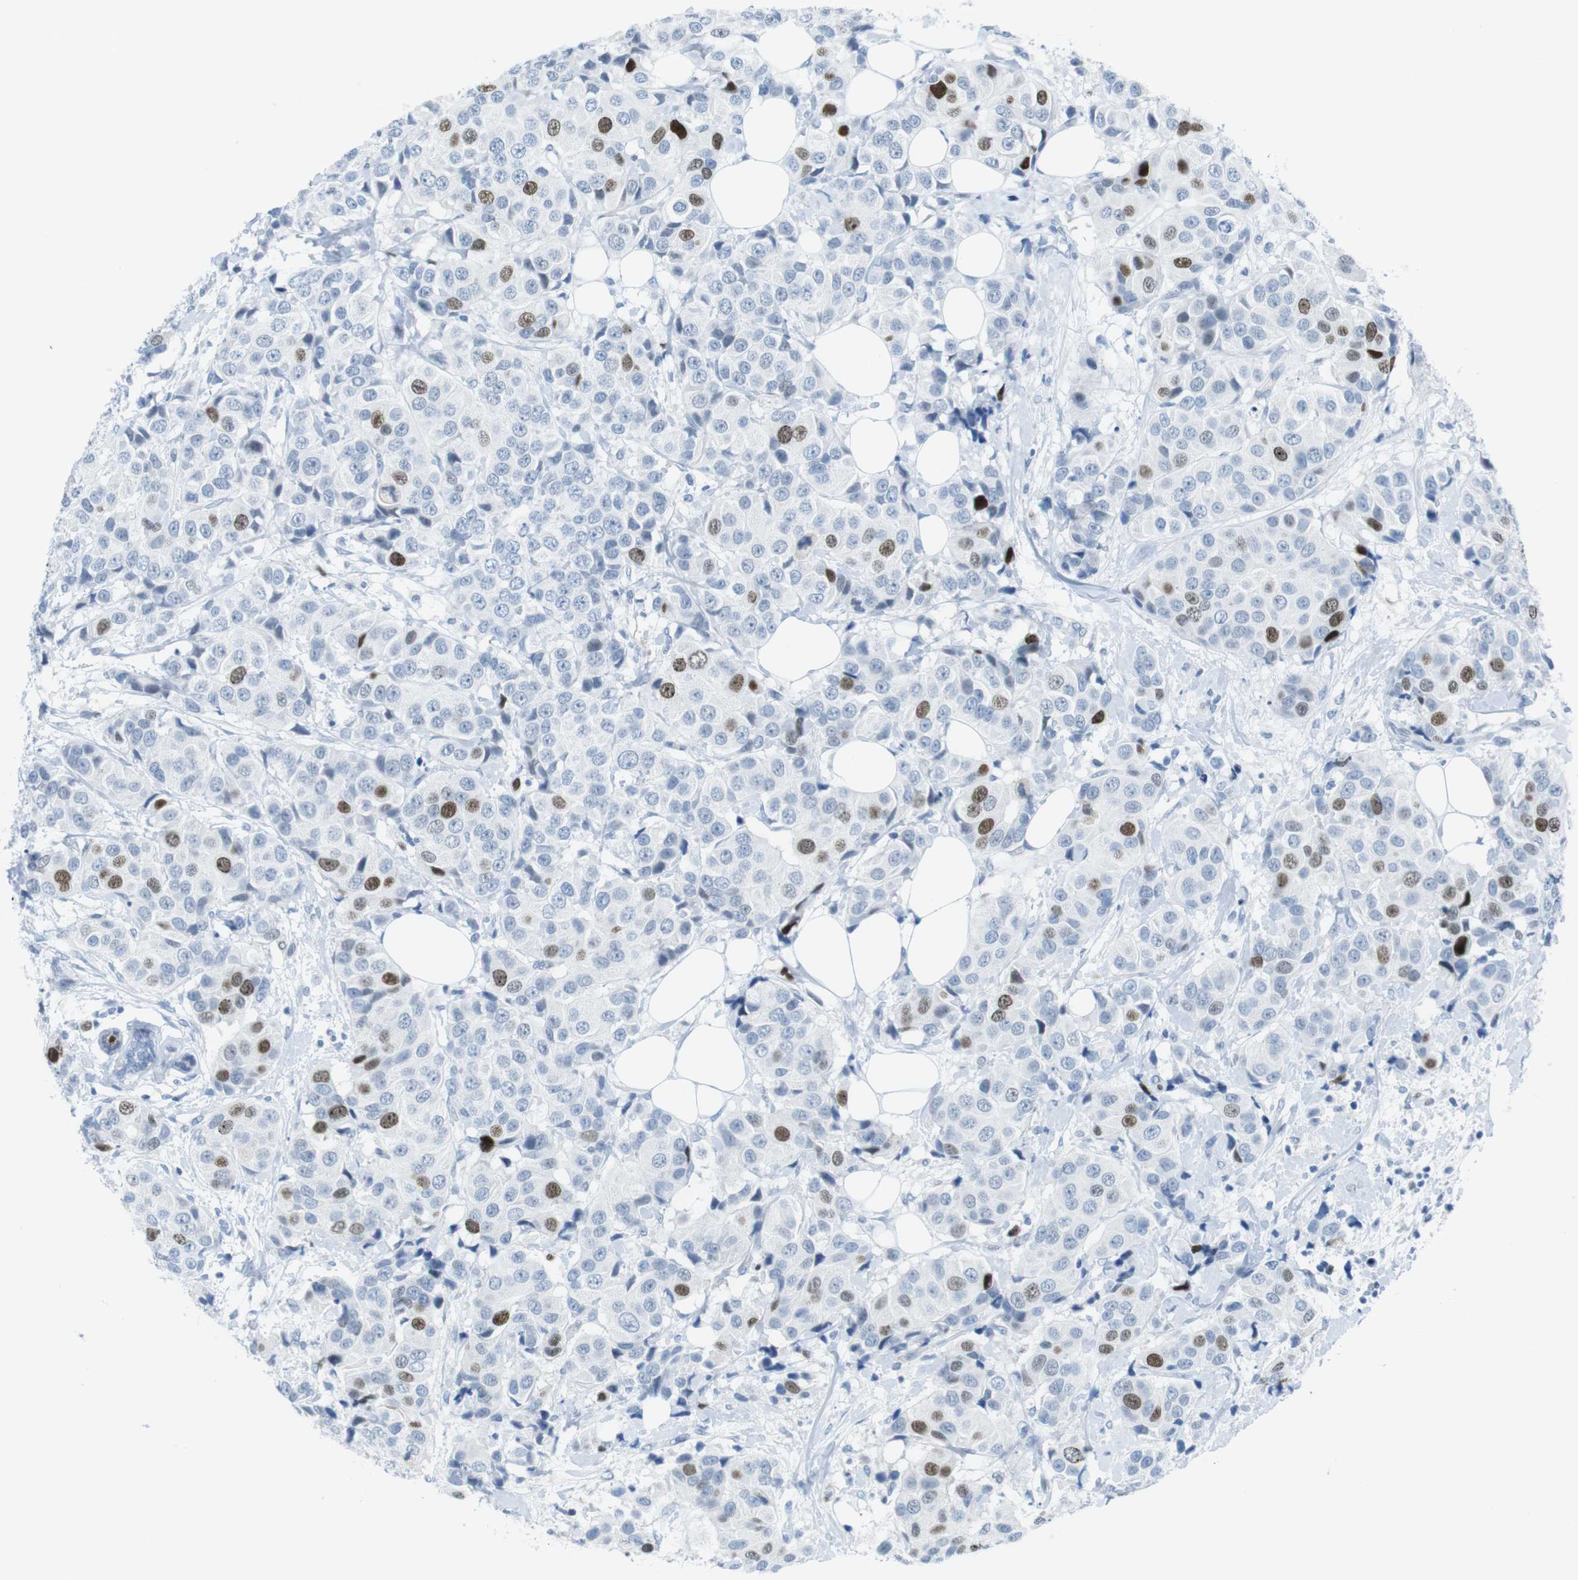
{"staining": {"intensity": "moderate", "quantity": "<25%", "location": "nuclear"}, "tissue": "breast cancer", "cell_type": "Tumor cells", "image_type": "cancer", "snomed": [{"axis": "morphology", "description": "Normal tissue, NOS"}, {"axis": "morphology", "description": "Duct carcinoma"}, {"axis": "topography", "description": "Breast"}], "caption": "Immunohistochemistry (IHC) (DAB (3,3'-diaminobenzidine)) staining of human breast cancer (infiltrating ductal carcinoma) exhibits moderate nuclear protein positivity in about <25% of tumor cells. Immunohistochemistry stains the protein in brown and the nuclei are stained blue.", "gene": "CHAF1A", "patient": {"sex": "female", "age": 39}}